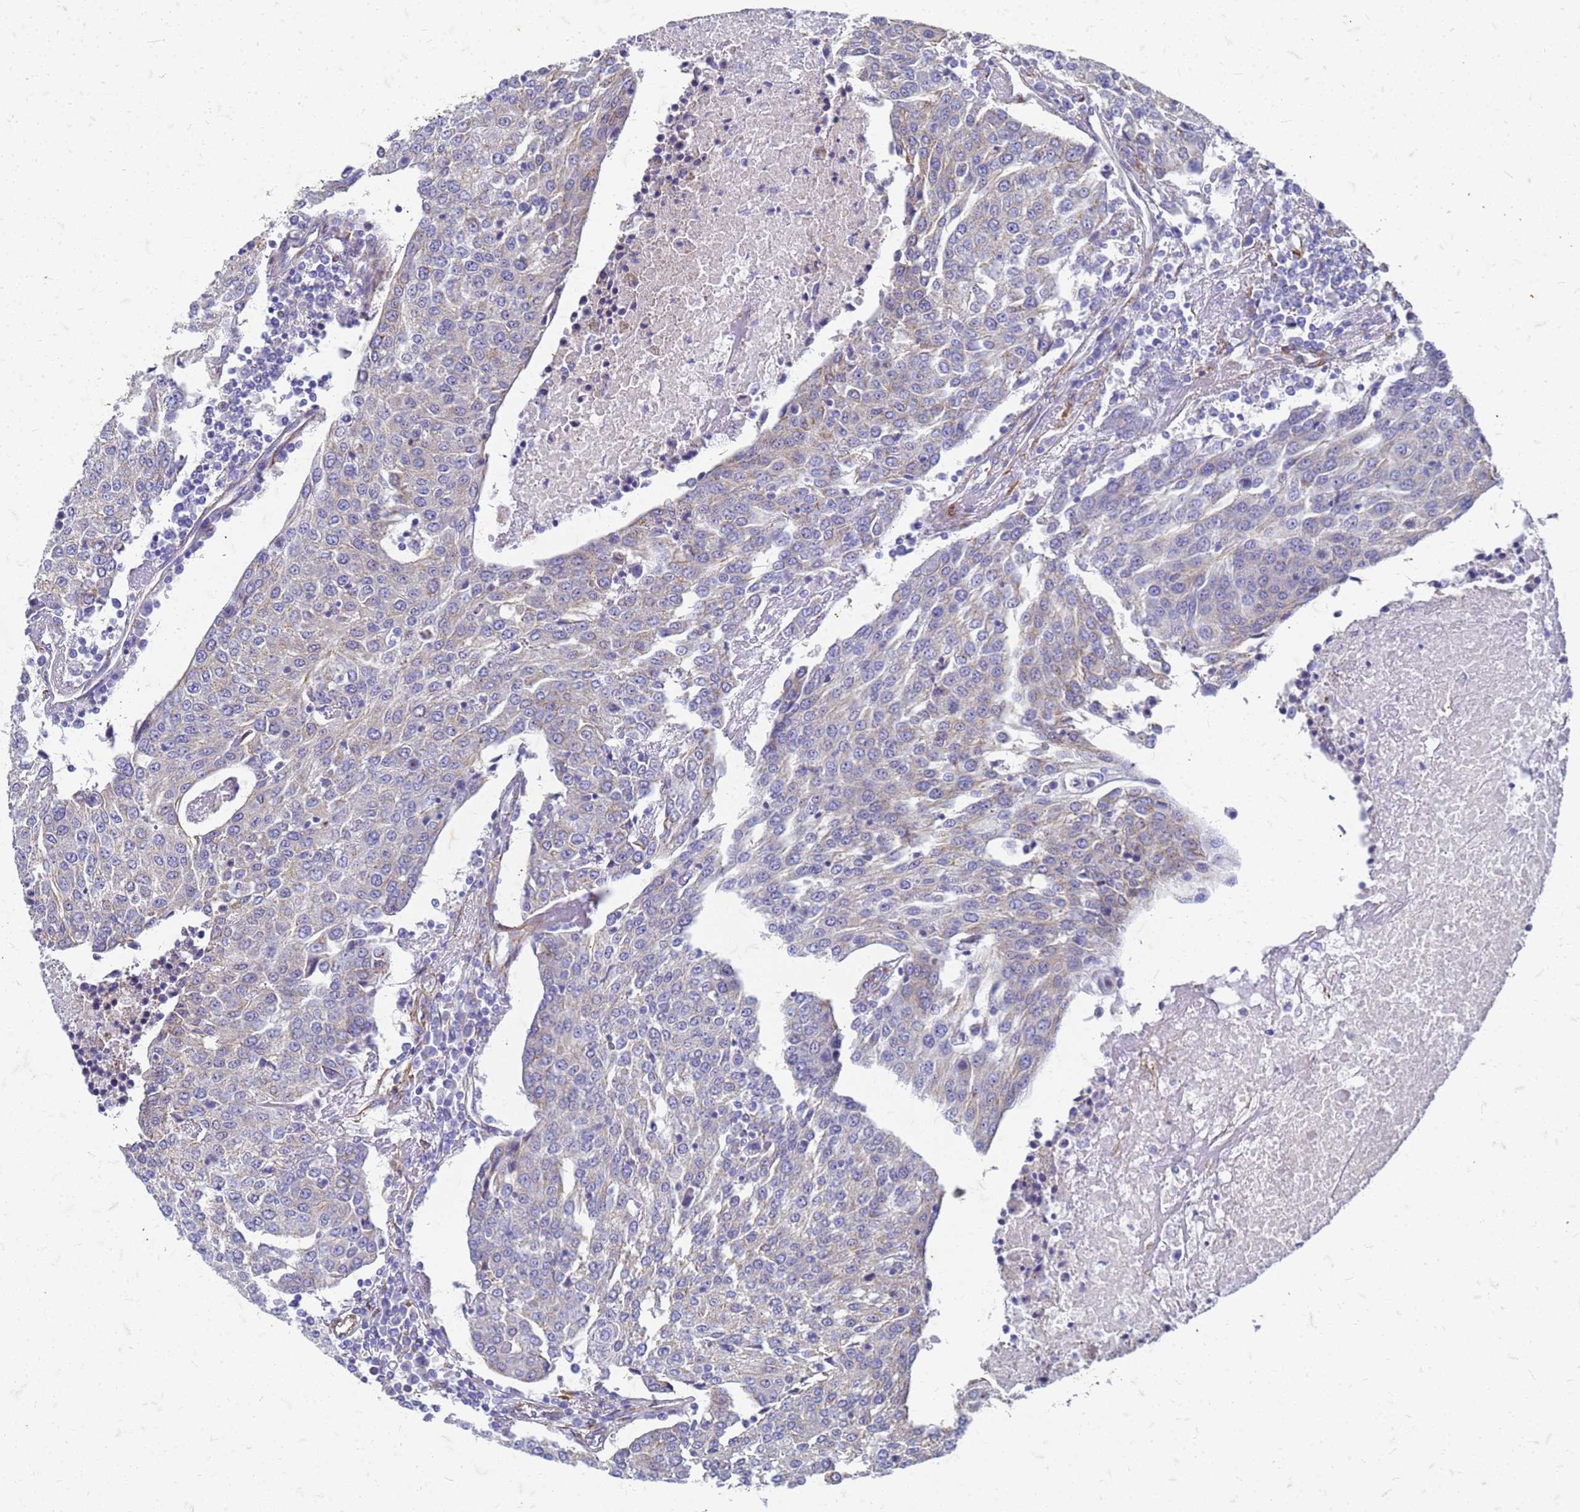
{"staining": {"intensity": "weak", "quantity": "<25%", "location": "cytoplasmic/membranous"}, "tissue": "urothelial cancer", "cell_type": "Tumor cells", "image_type": "cancer", "snomed": [{"axis": "morphology", "description": "Urothelial carcinoma, High grade"}, {"axis": "topography", "description": "Urinary bladder"}], "caption": "Tumor cells are negative for brown protein staining in urothelial carcinoma (high-grade).", "gene": "TRIM64B", "patient": {"sex": "female", "age": 85}}